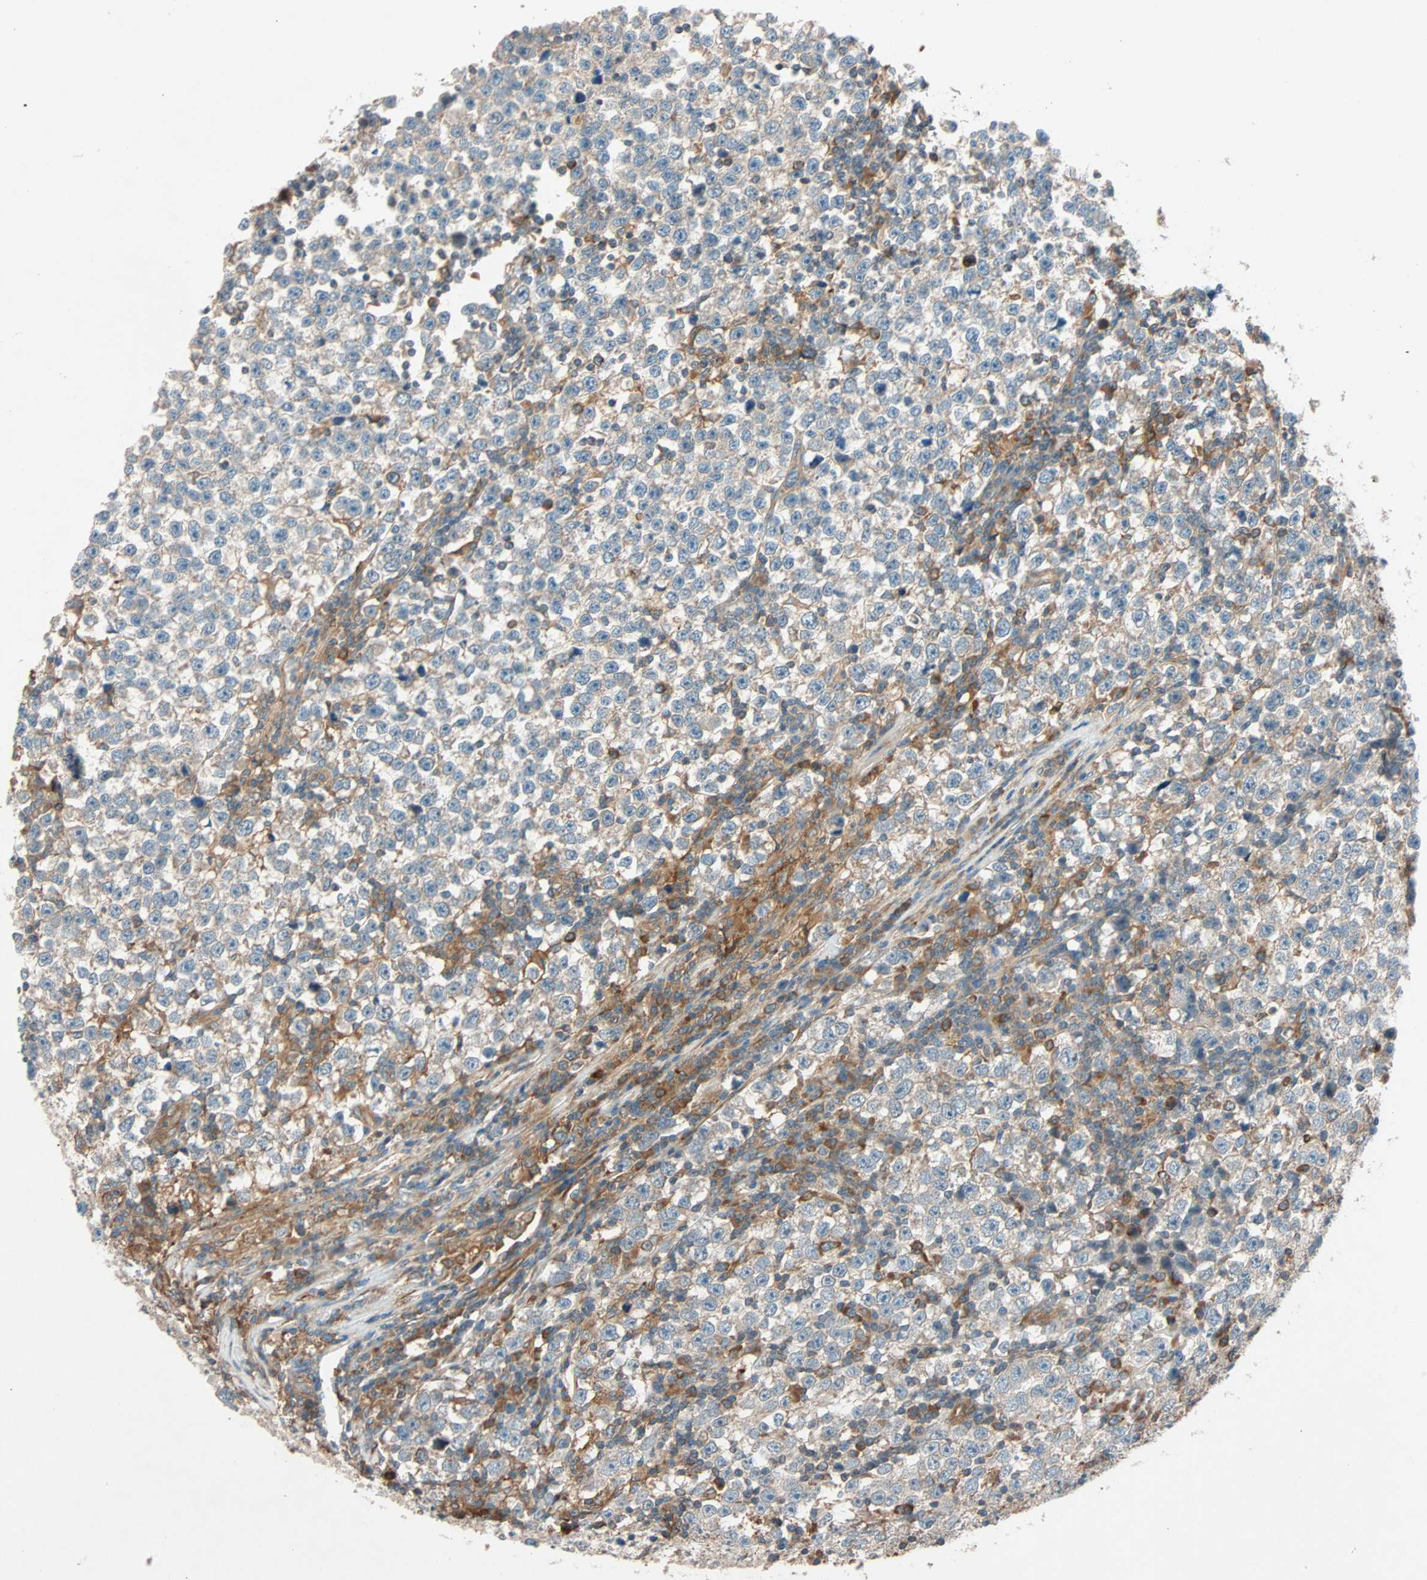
{"staining": {"intensity": "weak", "quantity": ">75%", "location": "cytoplasmic/membranous"}, "tissue": "testis cancer", "cell_type": "Tumor cells", "image_type": "cancer", "snomed": [{"axis": "morphology", "description": "Seminoma, NOS"}, {"axis": "topography", "description": "Testis"}], "caption": "Human testis seminoma stained with a protein marker reveals weak staining in tumor cells.", "gene": "PHYH", "patient": {"sex": "male", "age": 43}}